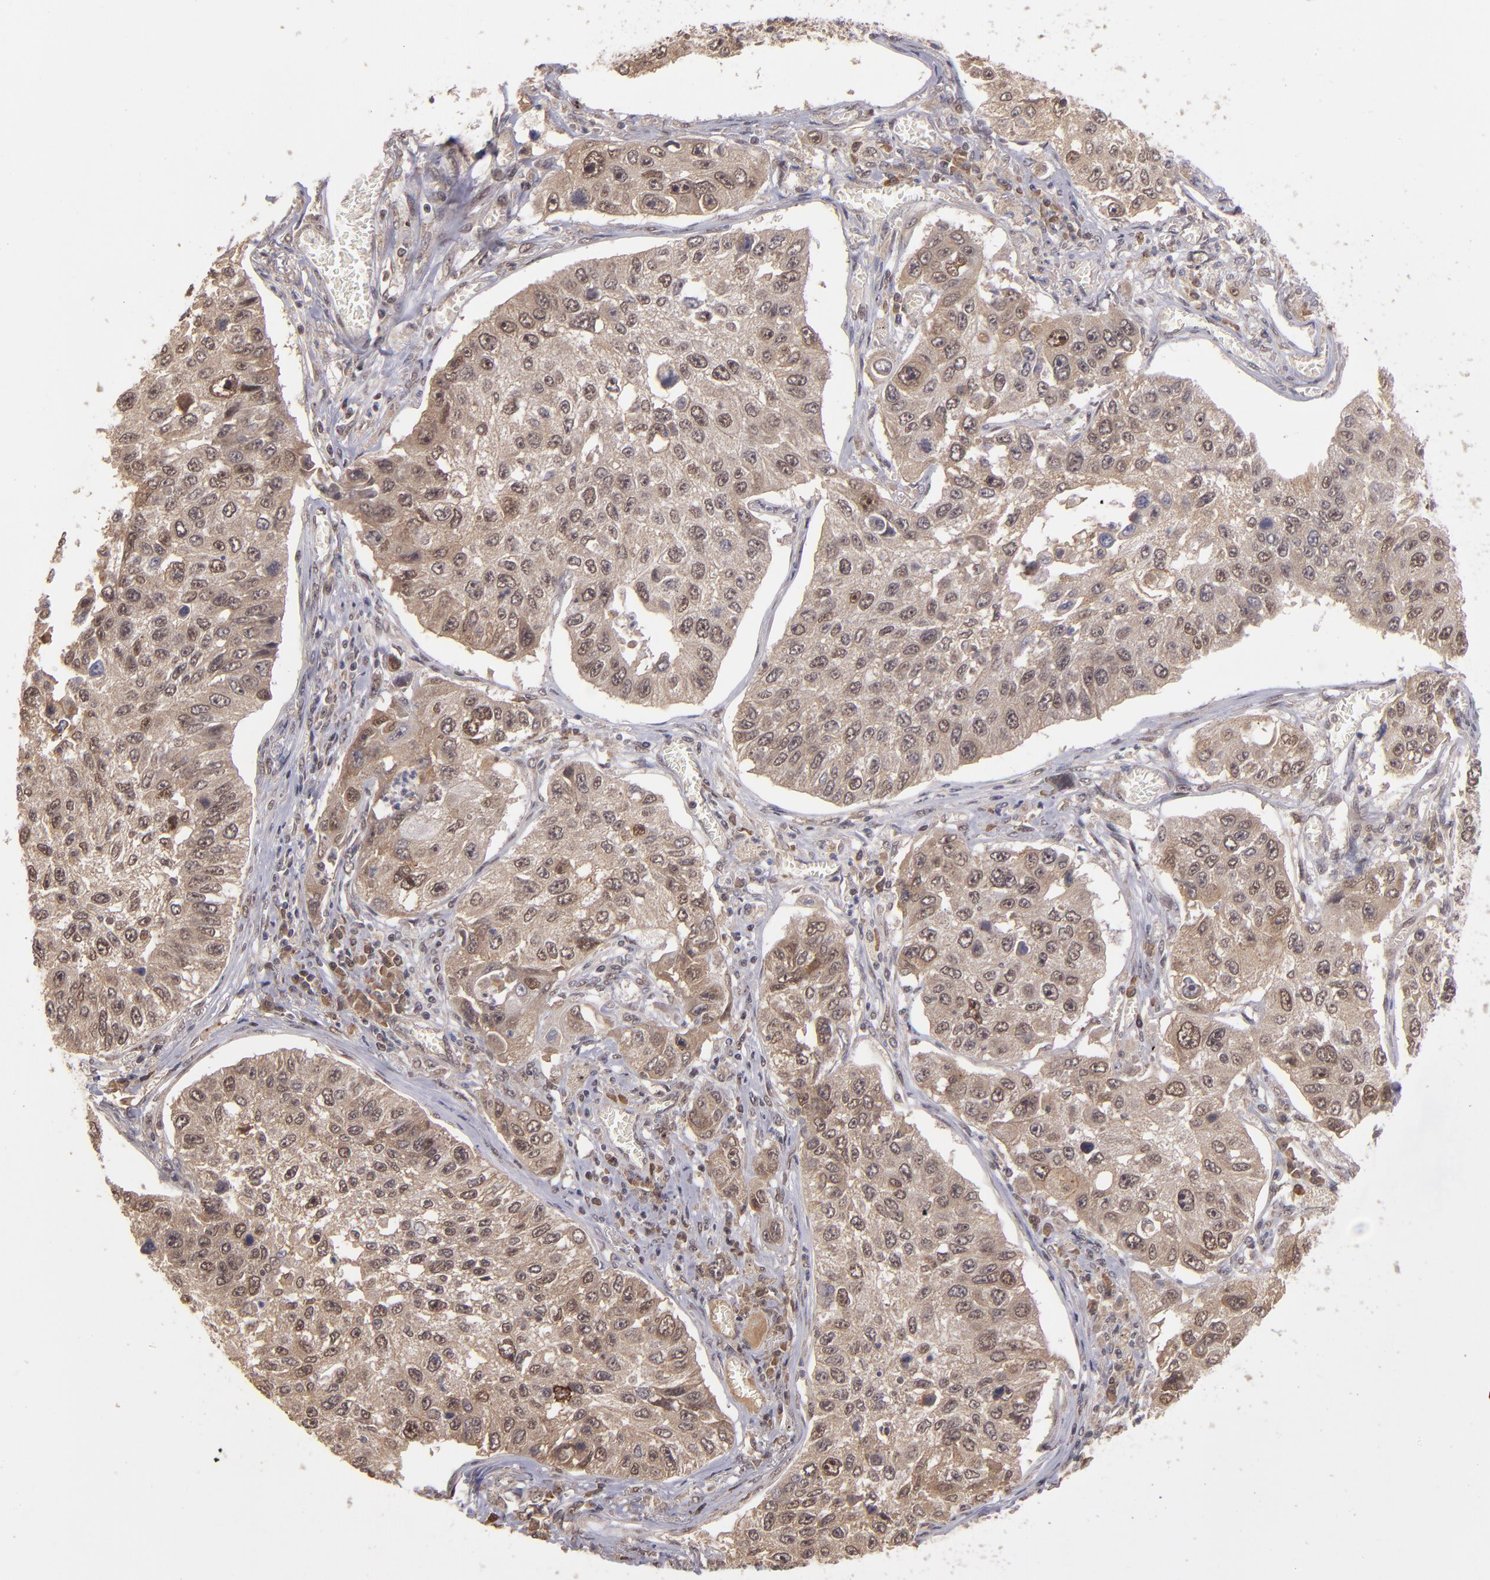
{"staining": {"intensity": "moderate", "quantity": "25%-75%", "location": "cytoplasmic/membranous,nuclear"}, "tissue": "lung cancer", "cell_type": "Tumor cells", "image_type": "cancer", "snomed": [{"axis": "morphology", "description": "Squamous cell carcinoma, NOS"}, {"axis": "topography", "description": "Lung"}], "caption": "Immunohistochemistry histopathology image of lung squamous cell carcinoma stained for a protein (brown), which reveals medium levels of moderate cytoplasmic/membranous and nuclear positivity in about 25%-75% of tumor cells.", "gene": "ABHD12B", "patient": {"sex": "male", "age": 71}}